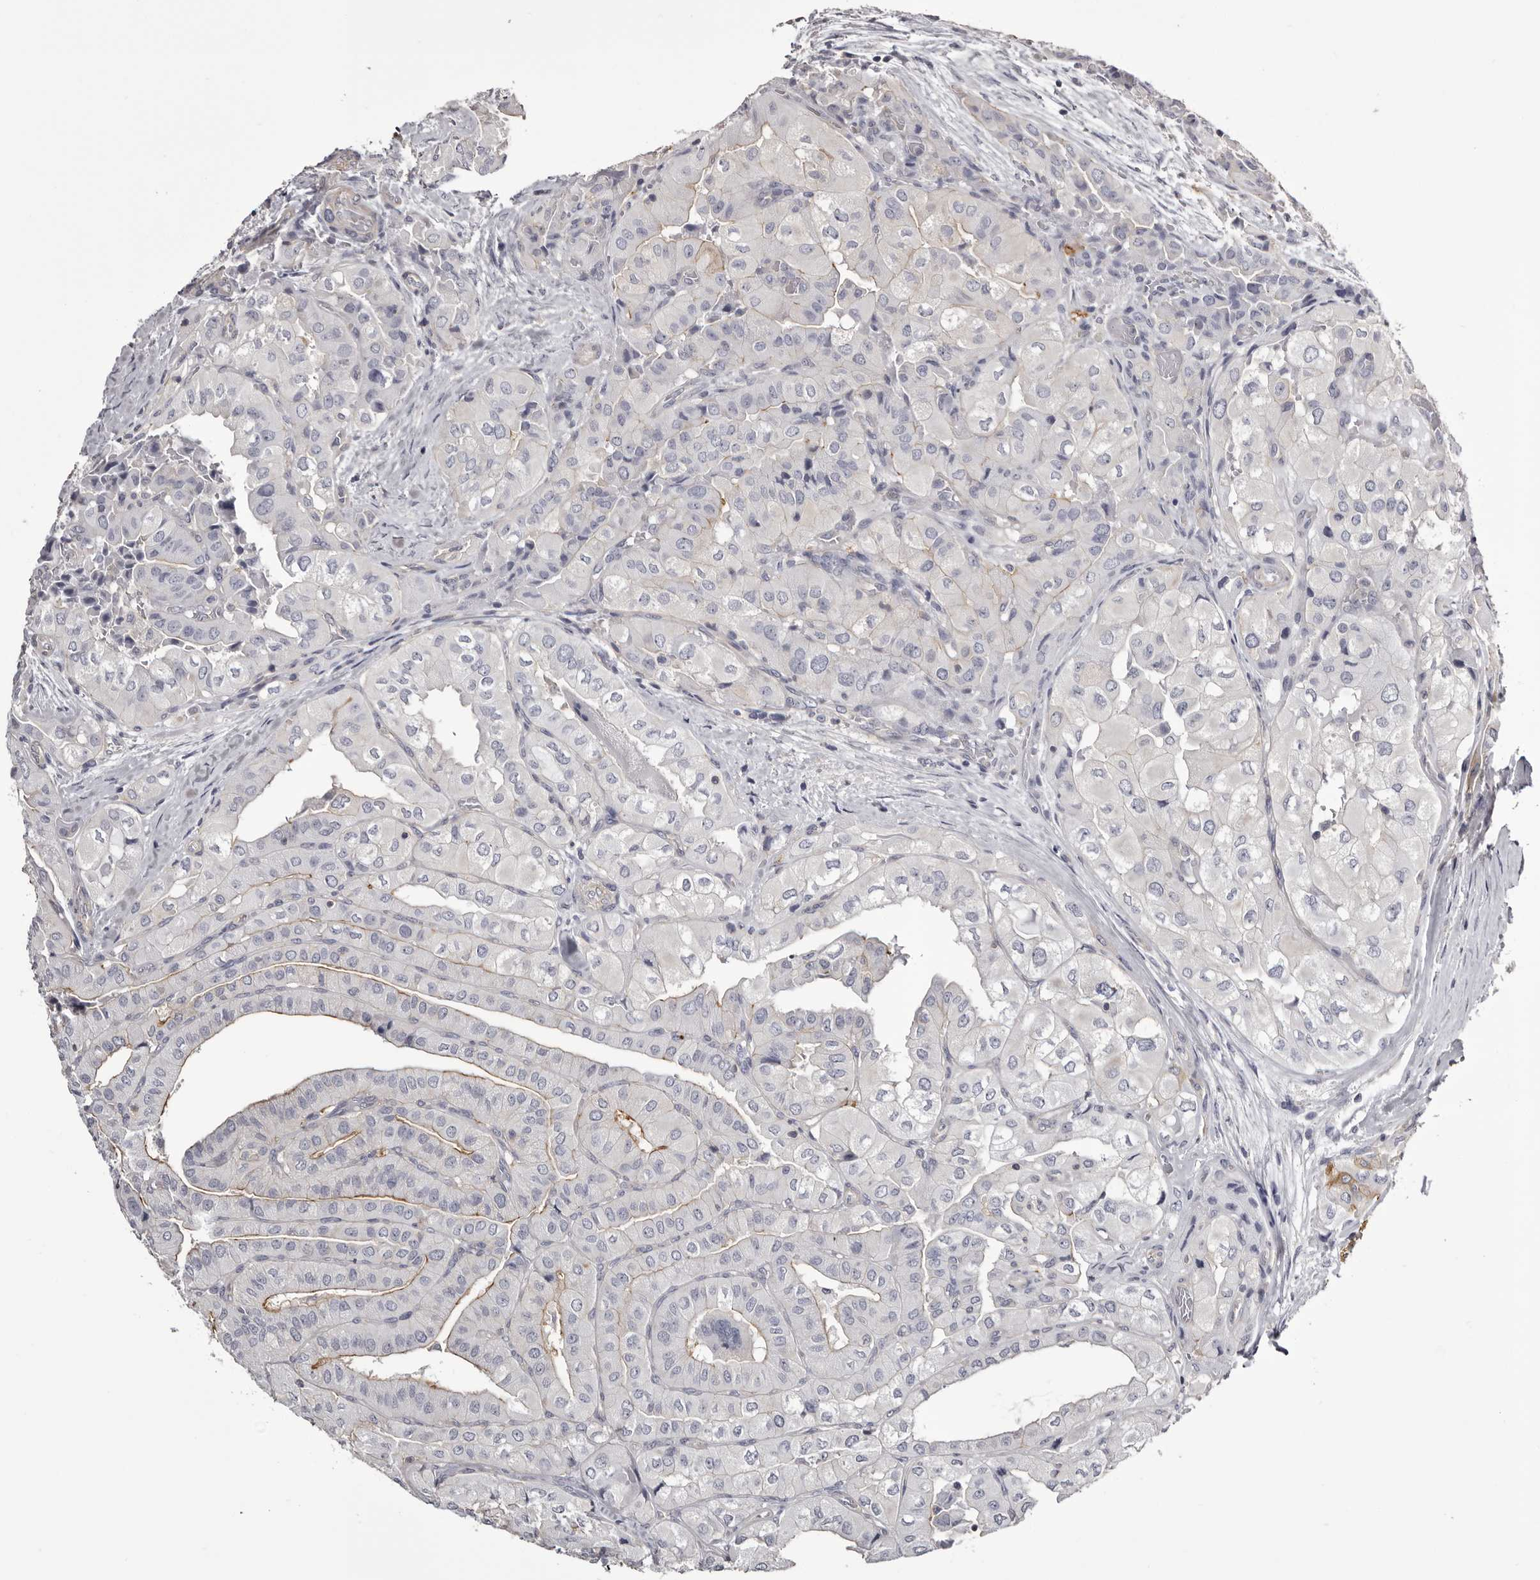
{"staining": {"intensity": "moderate", "quantity": "<25%", "location": "cytoplasmic/membranous"}, "tissue": "thyroid cancer", "cell_type": "Tumor cells", "image_type": "cancer", "snomed": [{"axis": "morphology", "description": "Papillary adenocarcinoma, NOS"}, {"axis": "topography", "description": "Thyroid gland"}], "caption": "A brown stain labels moderate cytoplasmic/membranous staining of a protein in thyroid papillary adenocarcinoma tumor cells.", "gene": "LAD1", "patient": {"sex": "female", "age": 59}}